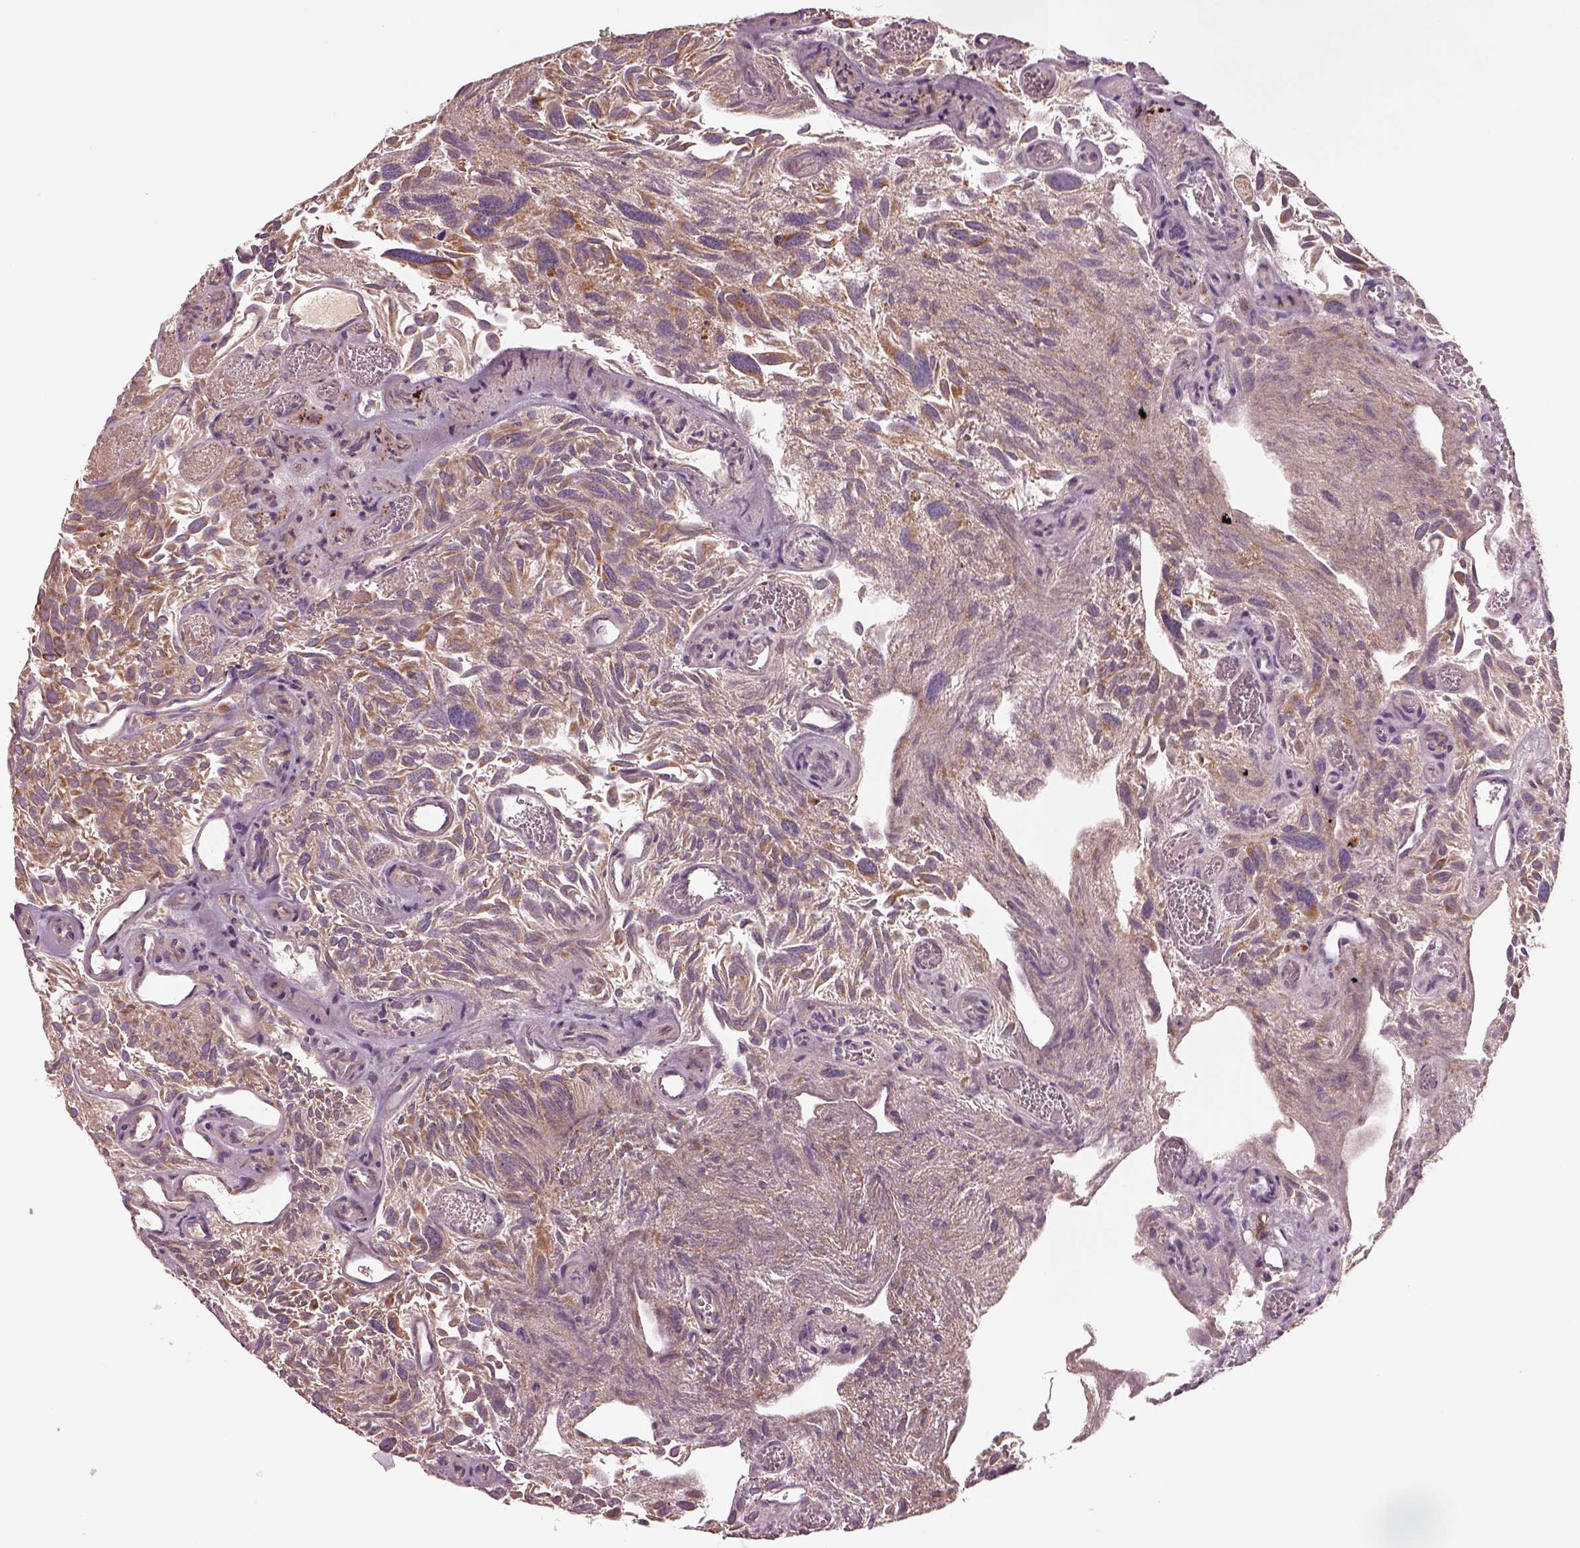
{"staining": {"intensity": "weak", "quantity": ">75%", "location": "cytoplasmic/membranous"}, "tissue": "urothelial cancer", "cell_type": "Tumor cells", "image_type": "cancer", "snomed": [{"axis": "morphology", "description": "Urothelial carcinoma, Low grade"}, {"axis": "topography", "description": "Urinary bladder"}], "caption": "Human urothelial cancer stained with a brown dye exhibits weak cytoplasmic/membranous positive positivity in approximately >75% of tumor cells.", "gene": "SLC25A5", "patient": {"sex": "female", "age": 69}}